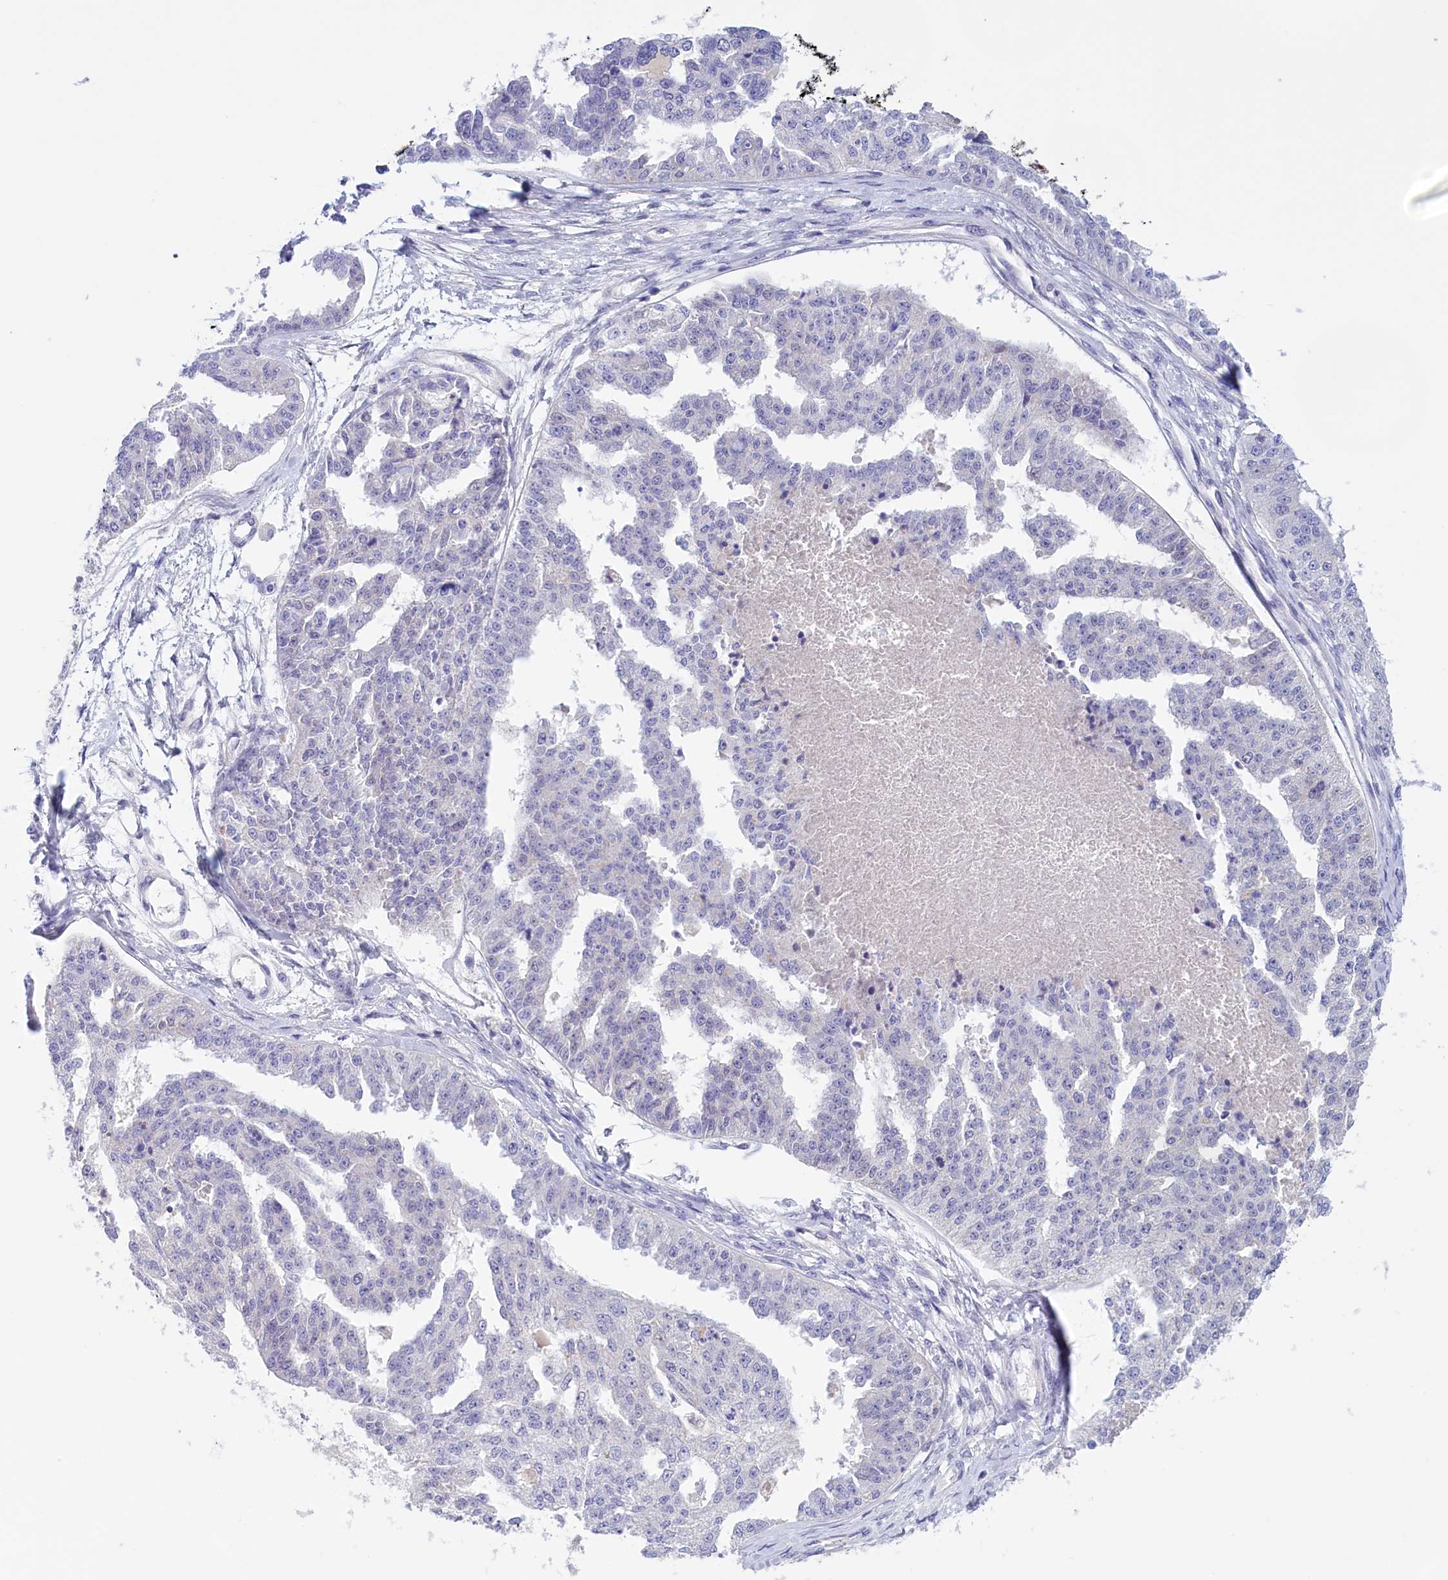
{"staining": {"intensity": "negative", "quantity": "none", "location": "none"}, "tissue": "ovarian cancer", "cell_type": "Tumor cells", "image_type": "cancer", "snomed": [{"axis": "morphology", "description": "Cystadenocarcinoma, serous, NOS"}, {"axis": "topography", "description": "Ovary"}], "caption": "High magnification brightfield microscopy of serous cystadenocarcinoma (ovarian) stained with DAB (brown) and counterstained with hematoxylin (blue): tumor cells show no significant staining. (Brightfield microscopy of DAB immunohistochemistry at high magnification).", "gene": "FAM149B1", "patient": {"sex": "female", "age": 58}}